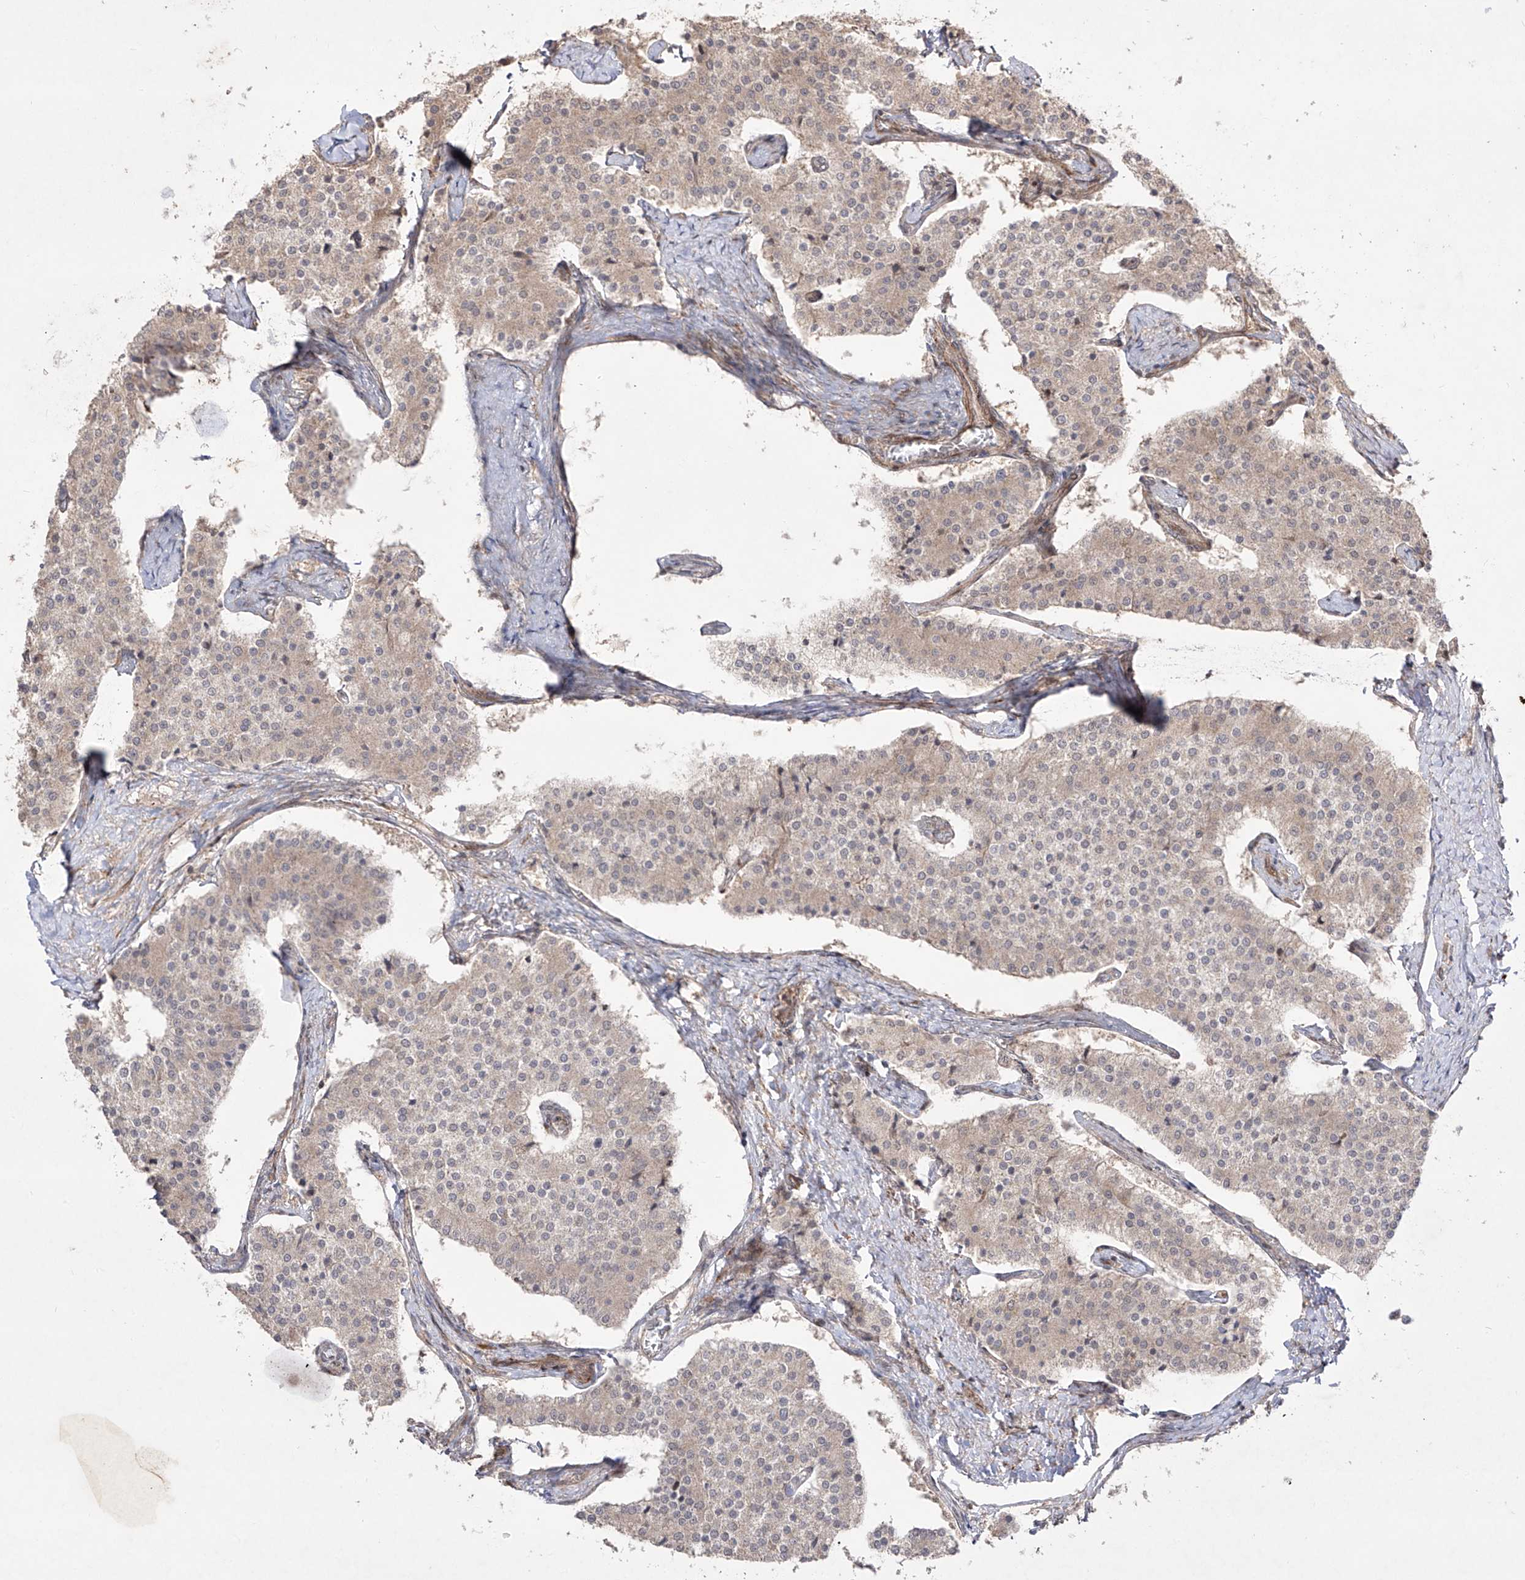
{"staining": {"intensity": "weak", "quantity": "25%-75%", "location": "cytoplasmic/membranous"}, "tissue": "carcinoid", "cell_type": "Tumor cells", "image_type": "cancer", "snomed": [{"axis": "morphology", "description": "Carcinoid, malignant, NOS"}, {"axis": "topography", "description": "Colon"}], "caption": "Approximately 25%-75% of tumor cells in human carcinoid (malignant) display weak cytoplasmic/membranous protein positivity as visualized by brown immunohistochemical staining.", "gene": "KDM1B", "patient": {"sex": "female", "age": 52}}